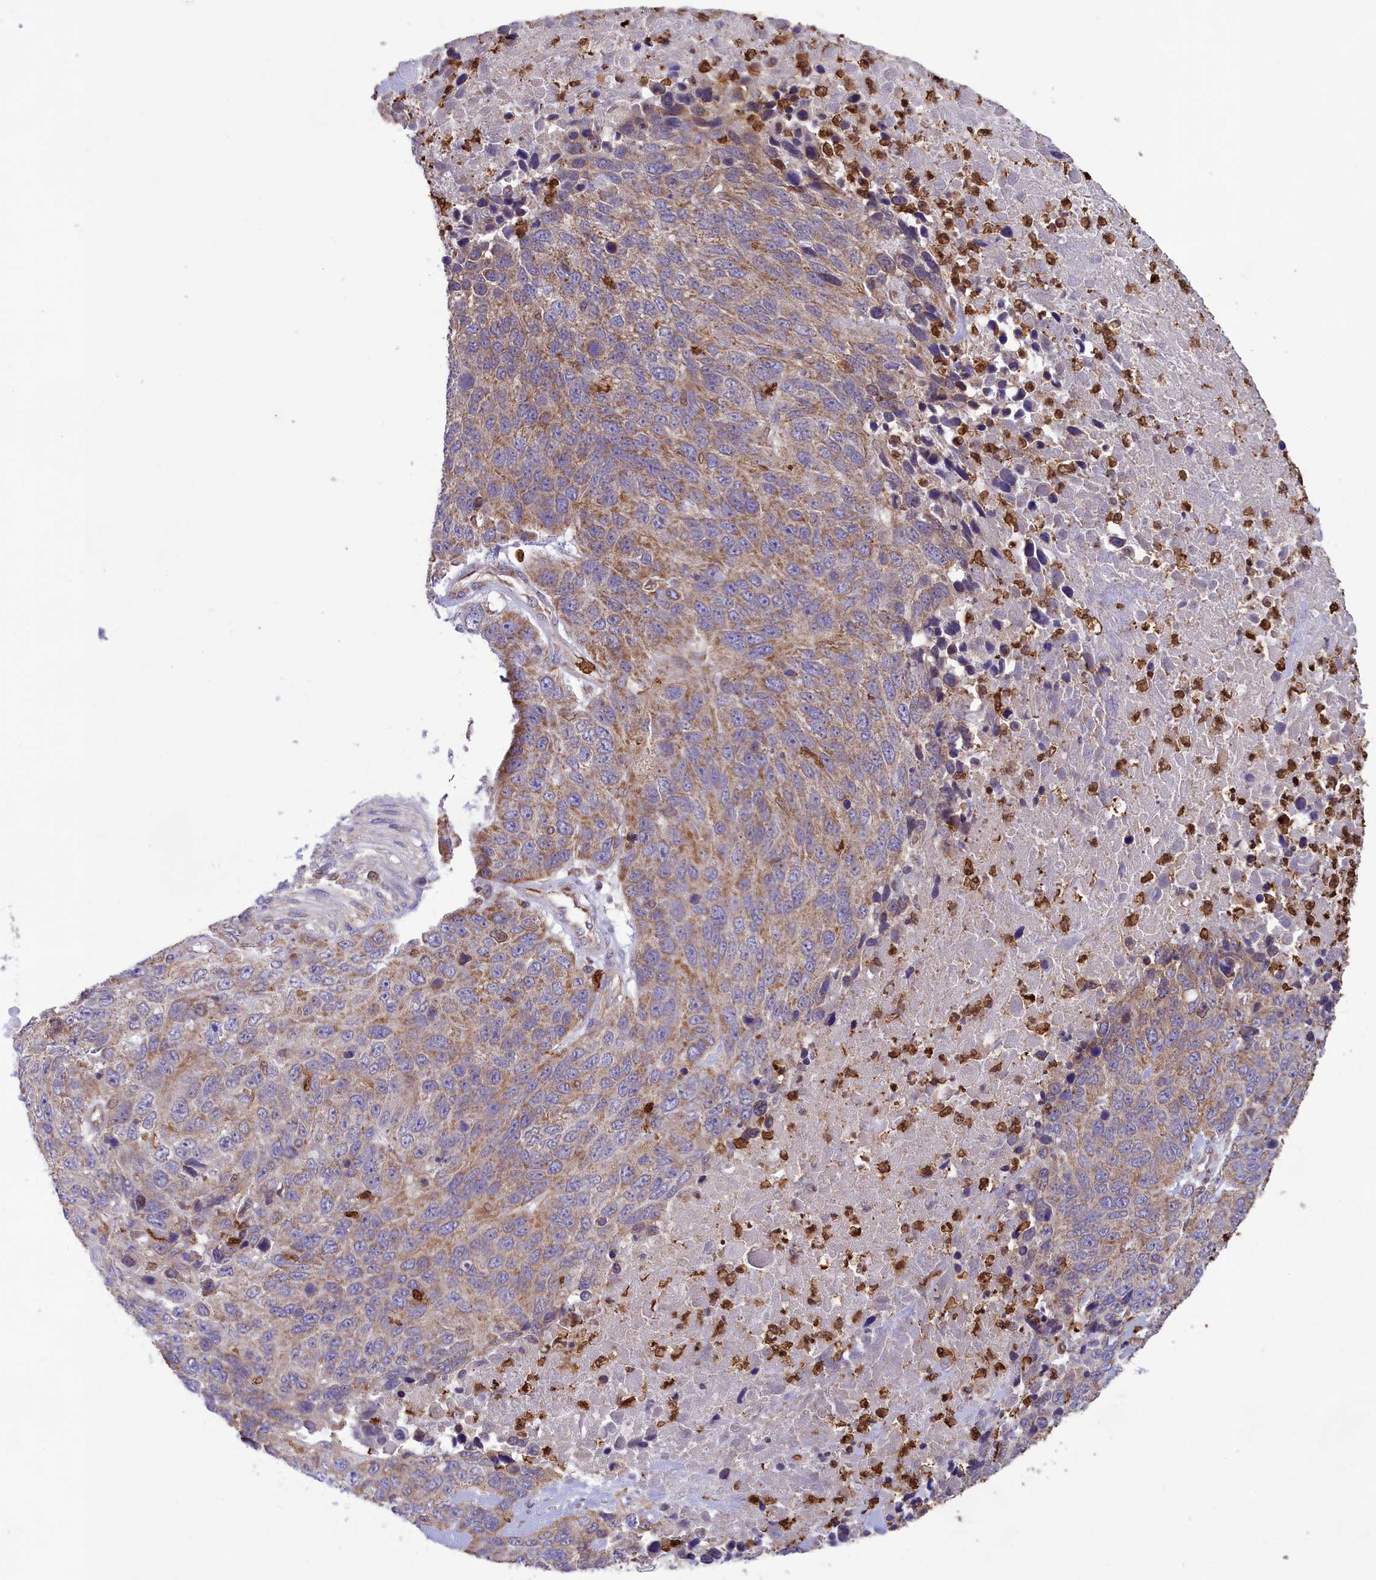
{"staining": {"intensity": "moderate", "quantity": ">75%", "location": "cytoplasmic/membranous"}, "tissue": "lung cancer", "cell_type": "Tumor cells", "image_type": "cancer", "snomed": [{"axis": "morphology", "description": "Normal tissue, NOS"}, {"axis": "morphology", "description": "Squamous cell carcinoma, NOS"}, {"axis": "topography", "description": "Lymph node"}, {"axis": "topography", "description": "Lung"}], "caption": "Protein staining of lung squamous cell carcinoma tissue demonstrates moderate cytoplasmic/membranous expression in approximately >75% of tumor cells. (DAB IHC, brown staining for protein, blue staining for nuclei).", "gene": "PKHD1L1", "patient": {"sex": "male", "age": 66}}